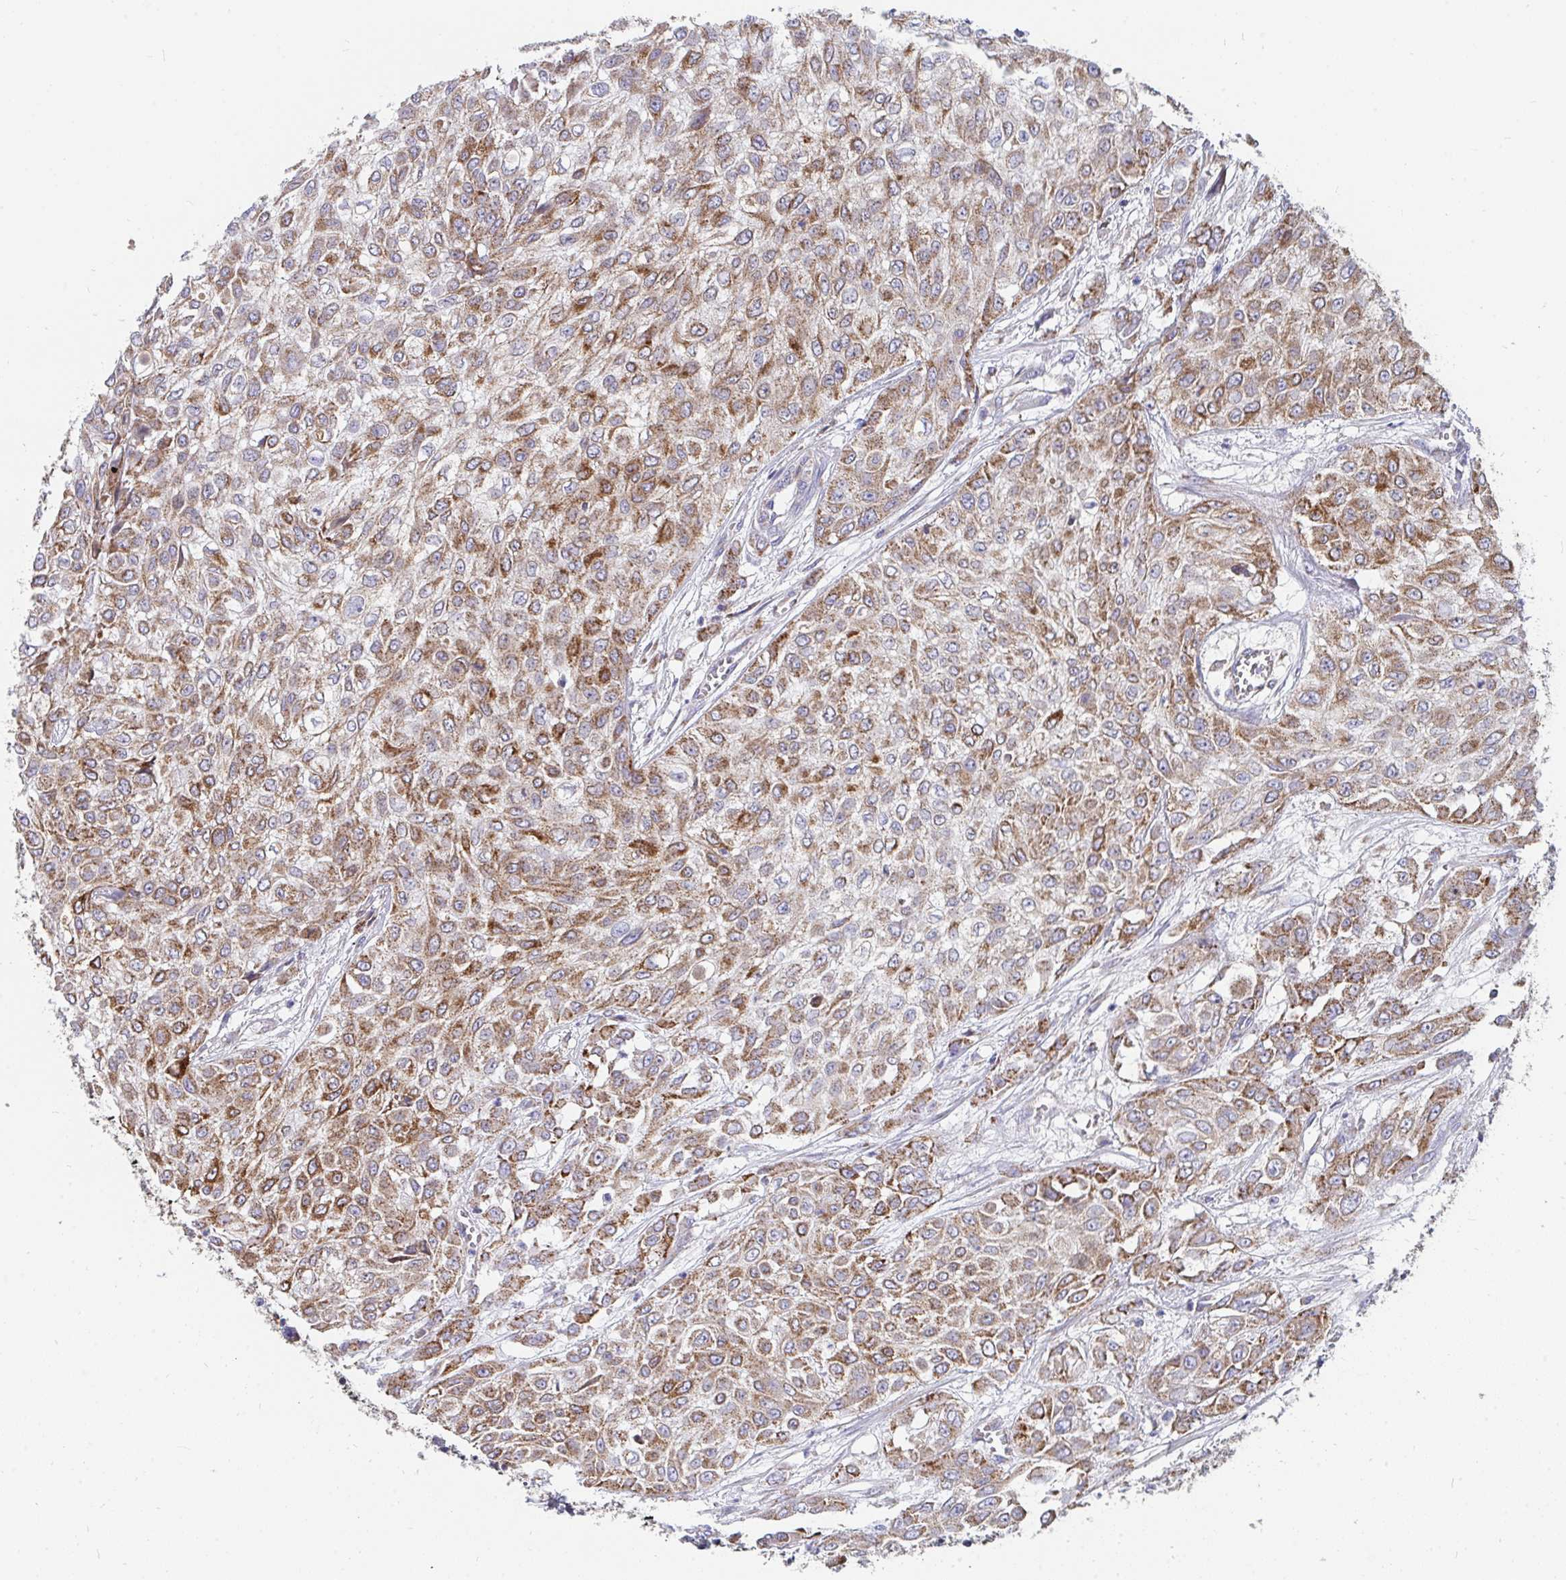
{"staining": {"intensity": "moderate", "quantity": ">75%", "location": "cytoplasmic/membranous"}, "tissue": "urothelial cancer", "cell_type": "Tumor cells", "image_type": "cancer", "snomed": [{"axis": "morphology", "description": "Urothelial carcinoma, High grade"}, {"axis": "topography", "description": "Urinary bladder"}], "caption": "Protein staining demonstrates moderate cytoplasmic/membranous positivity in approximately >75% of tumor cells in urothelial cancer. Using DAB (brown) and hematoxylin (blue) stains, captured at high magnification using brightfield microscopy.", "gene": "PC", "patient": {"sex": "male", "age": 57}}